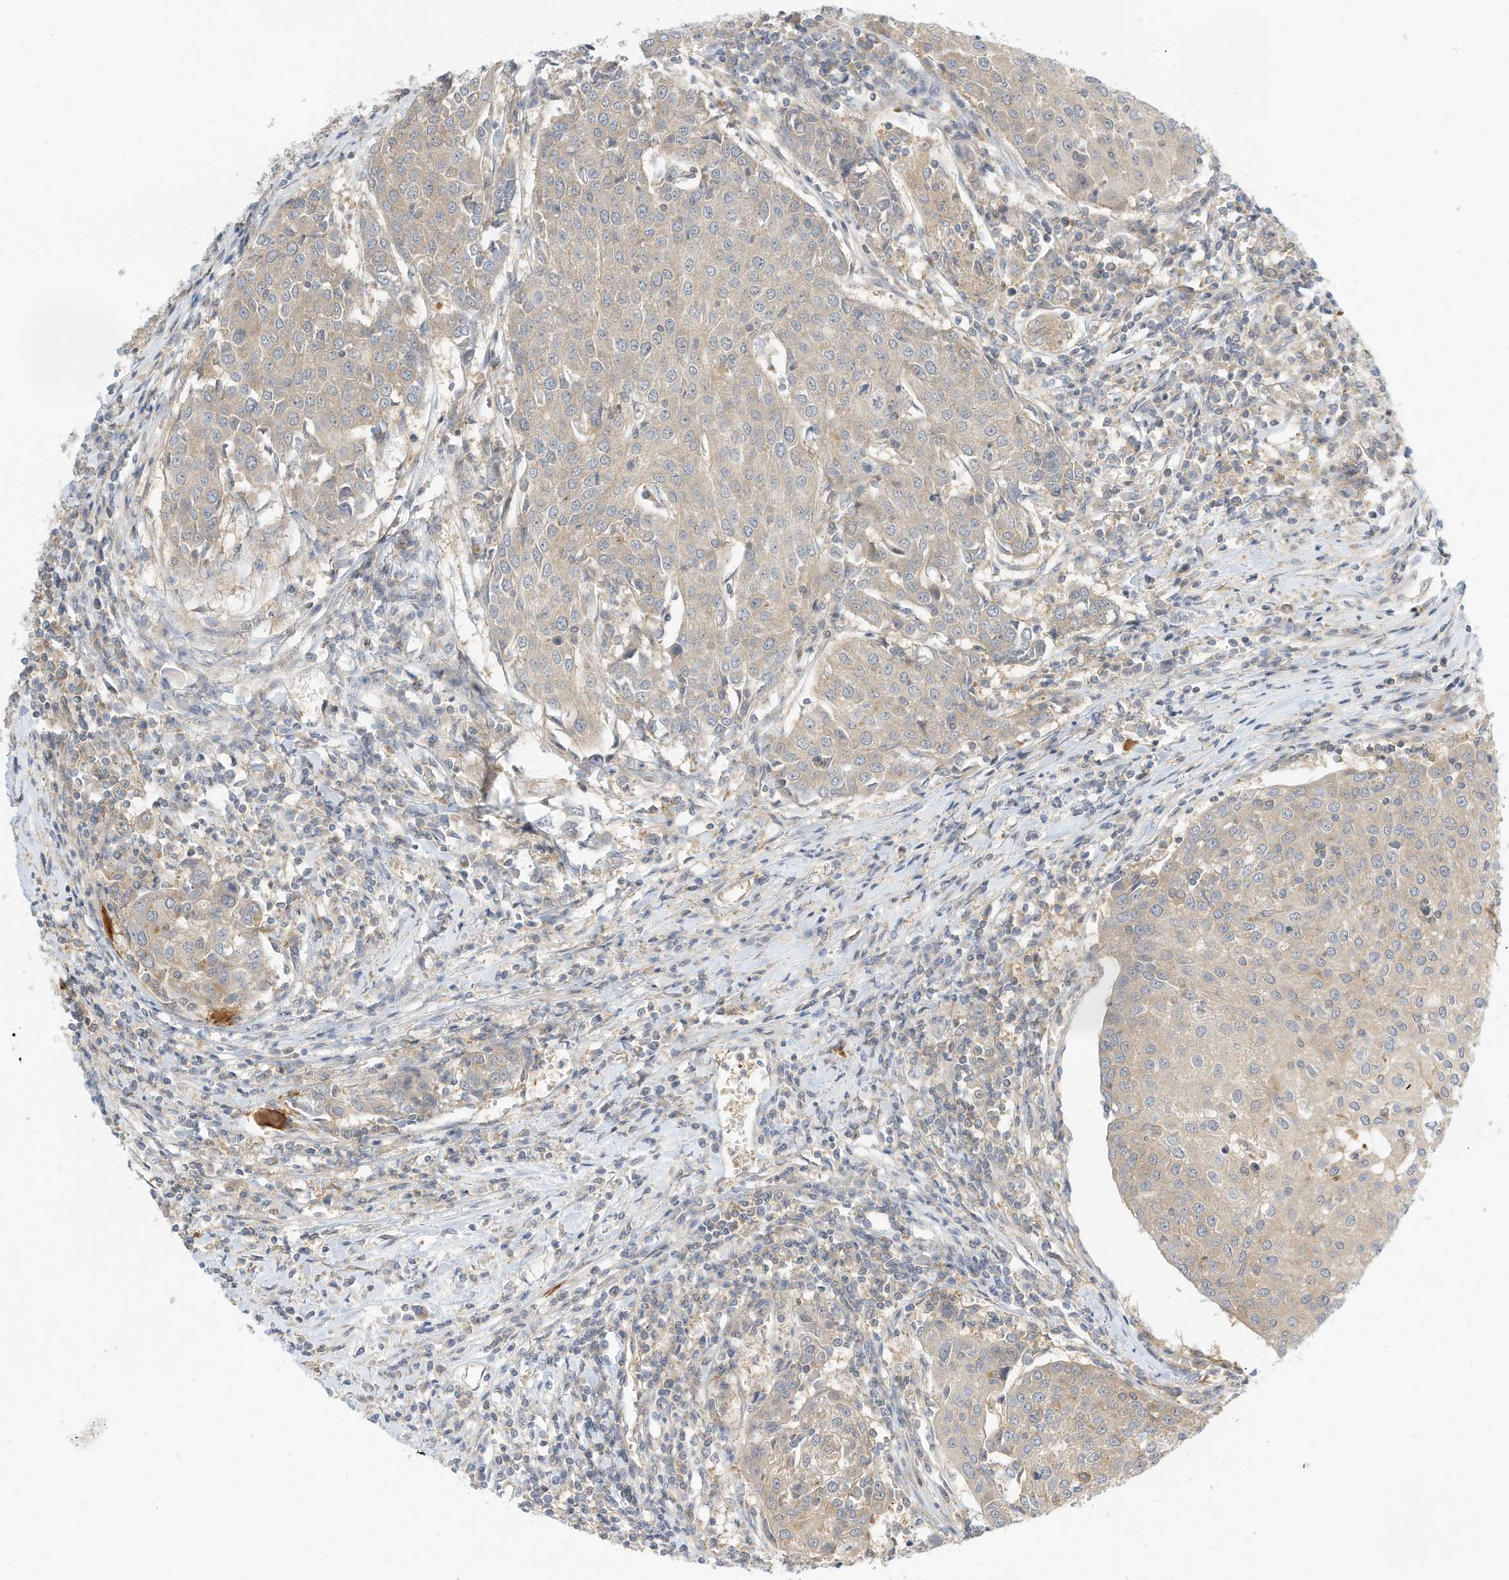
{"staining": {"intensity": "weak", "quantity": "<25%", "location": "cytoplasmic/membranous"}, "tissue": "urothelial cancer", "cell_type": "Tumor cells", "image_type": "cancer", "snomed": [{"axis": "morphology", "description": "Urothelial carcinoma, High grade"}, {"axis": "topography", "description": "Urinary bladder"}], "caption": "The image reveals no significant staining in tumor cells of urothelial cancer.", "gene": "OFD1", "patient": {"sex": "female", "age": 85}}